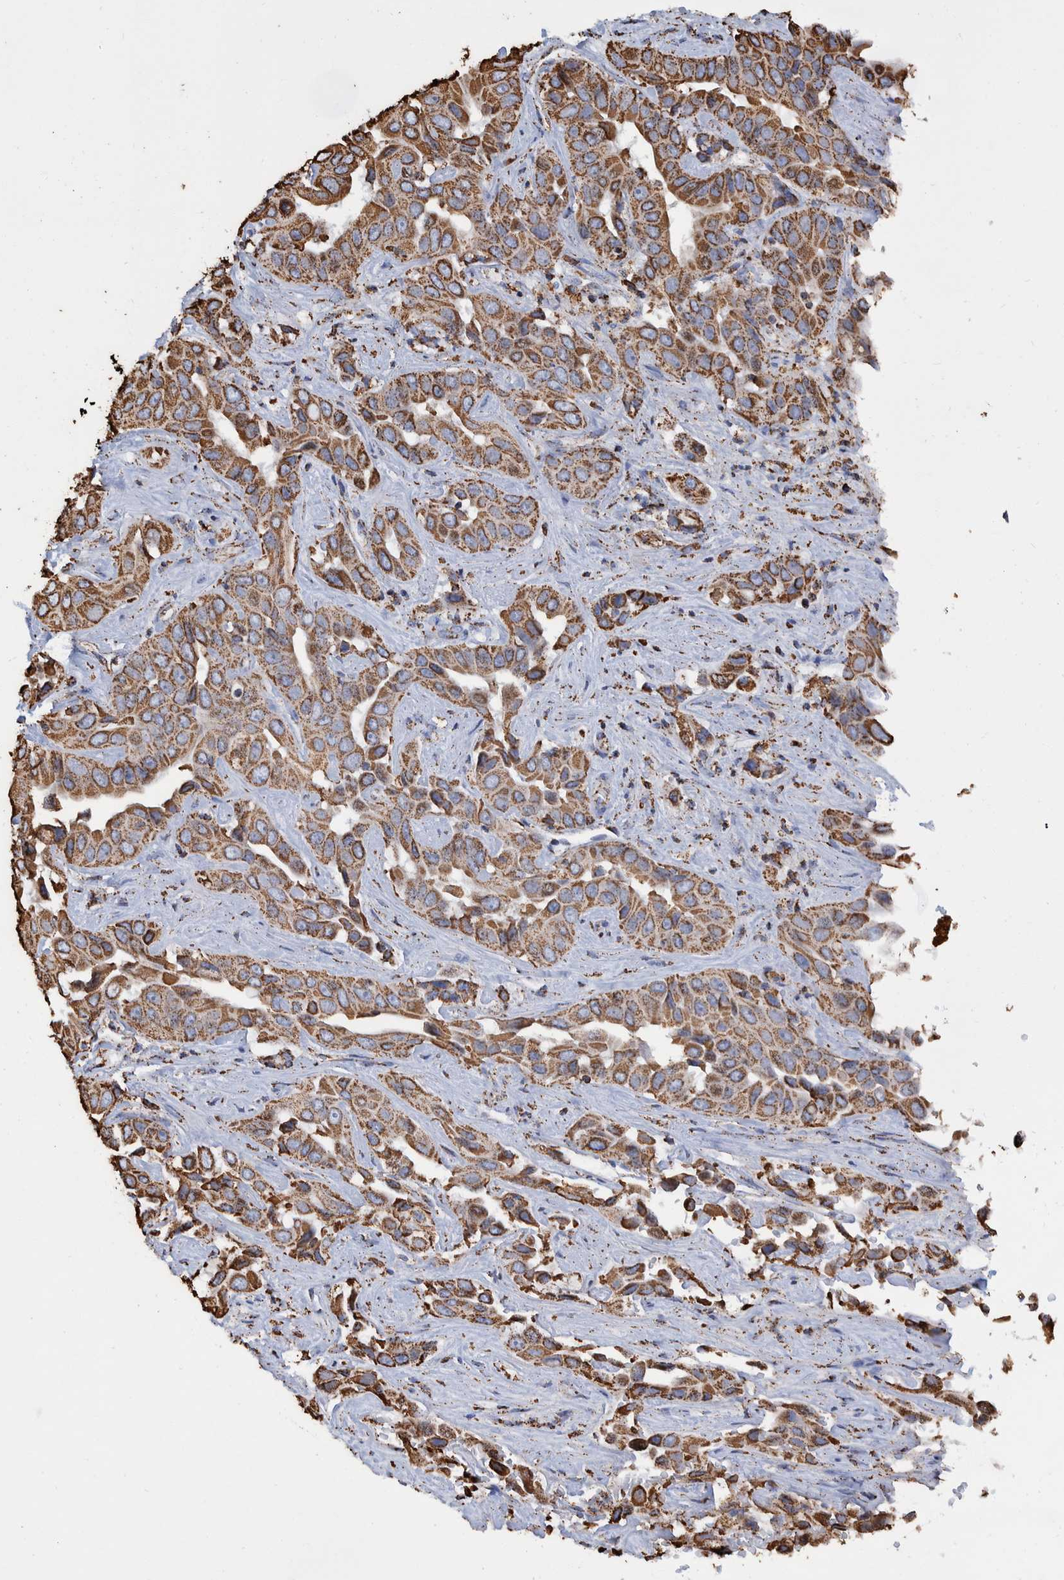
{"staining": {"intensity": "strong", "quantity": ">75%", "location": "cytoplasmic/membranous"}, "tissue": "liver cancer", "cell_type": "Tumor cells", "image_type": "cancer", "snomed": [{"axis": "morphology", "description": "Cholangiocarcinoma"}, {"axis": "topography", "description": "Liver"}], "caption": "Cholangiocarcinoma (liver) stained for a protein reveals strong cytoplasmic/membranous positivity in tumor cells.", "gene": "VPS26C", "patient": {"sex": "female", "age": 52}}